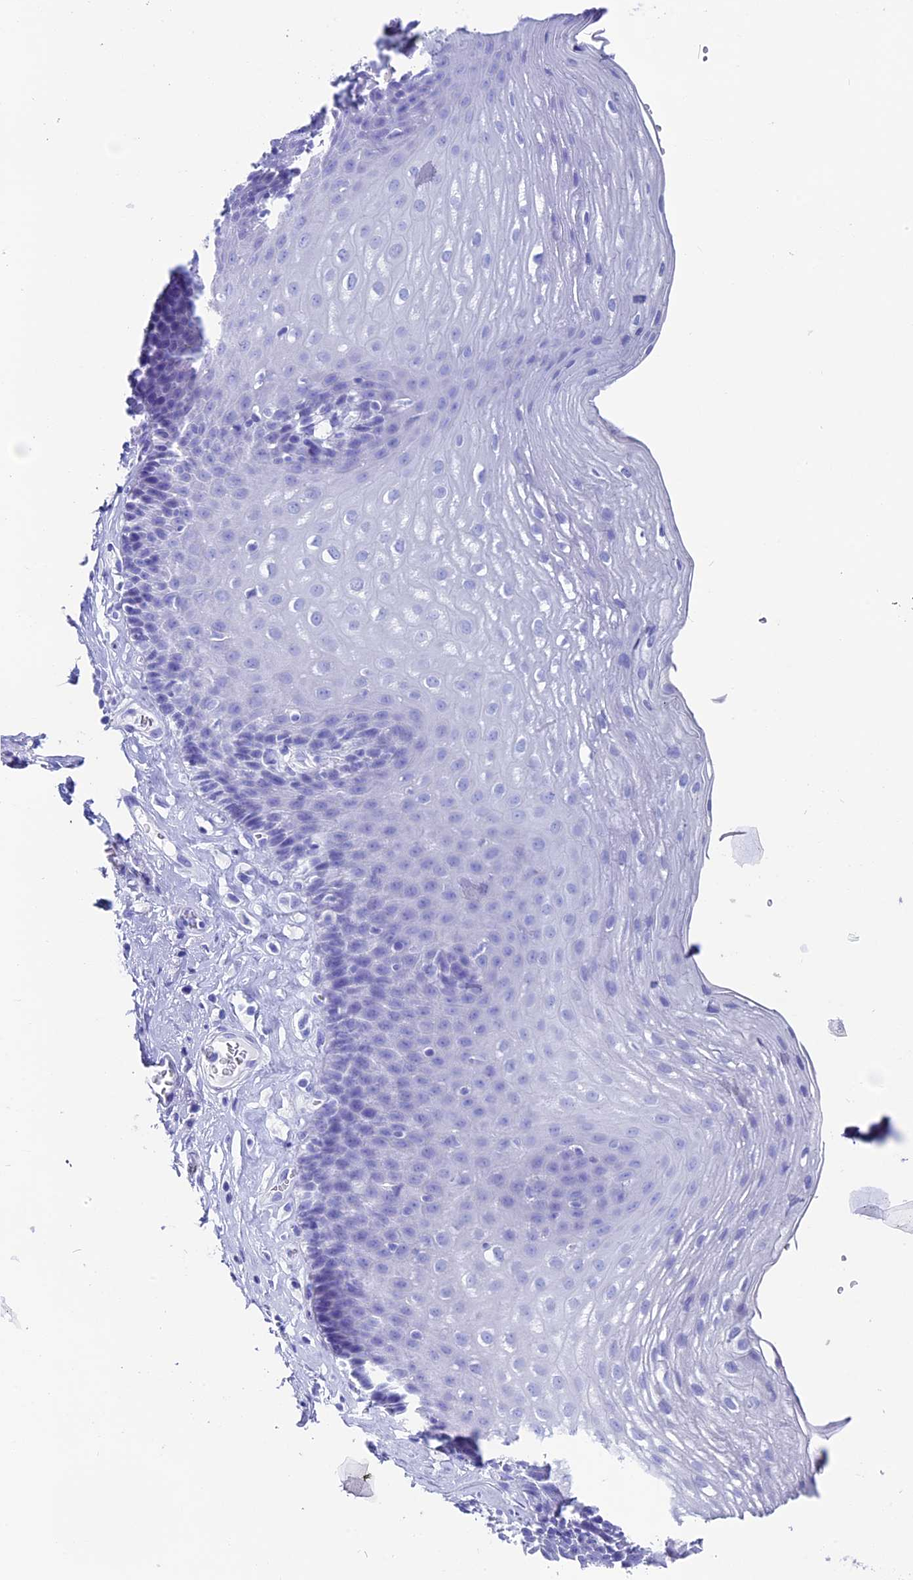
{"staining": {"intensity": "negative", "quantity": "none", "location": "none"}, "tissue": "esophagus", "cell_type": "Squamous epithelial cells", "image_type": "normal", "snomed": [{"axis": "morphology", "description": "Normal tissue, NOS"}, {"axis": "topography", "description": "Esophagus"}], "caption": "A high-resolution photomicrograph shows immunohistochemistry staining of unremarkable esophagus, which displays no significant staining in squamous epithelial cells. (DAB (3,3'-diaminobenzidine) immunohistochemistry (IHC) visualized using brightfield microscopy, high magnification).", "gene": "ANKRD29", "patient": {"sex": "female", "age": 66}}